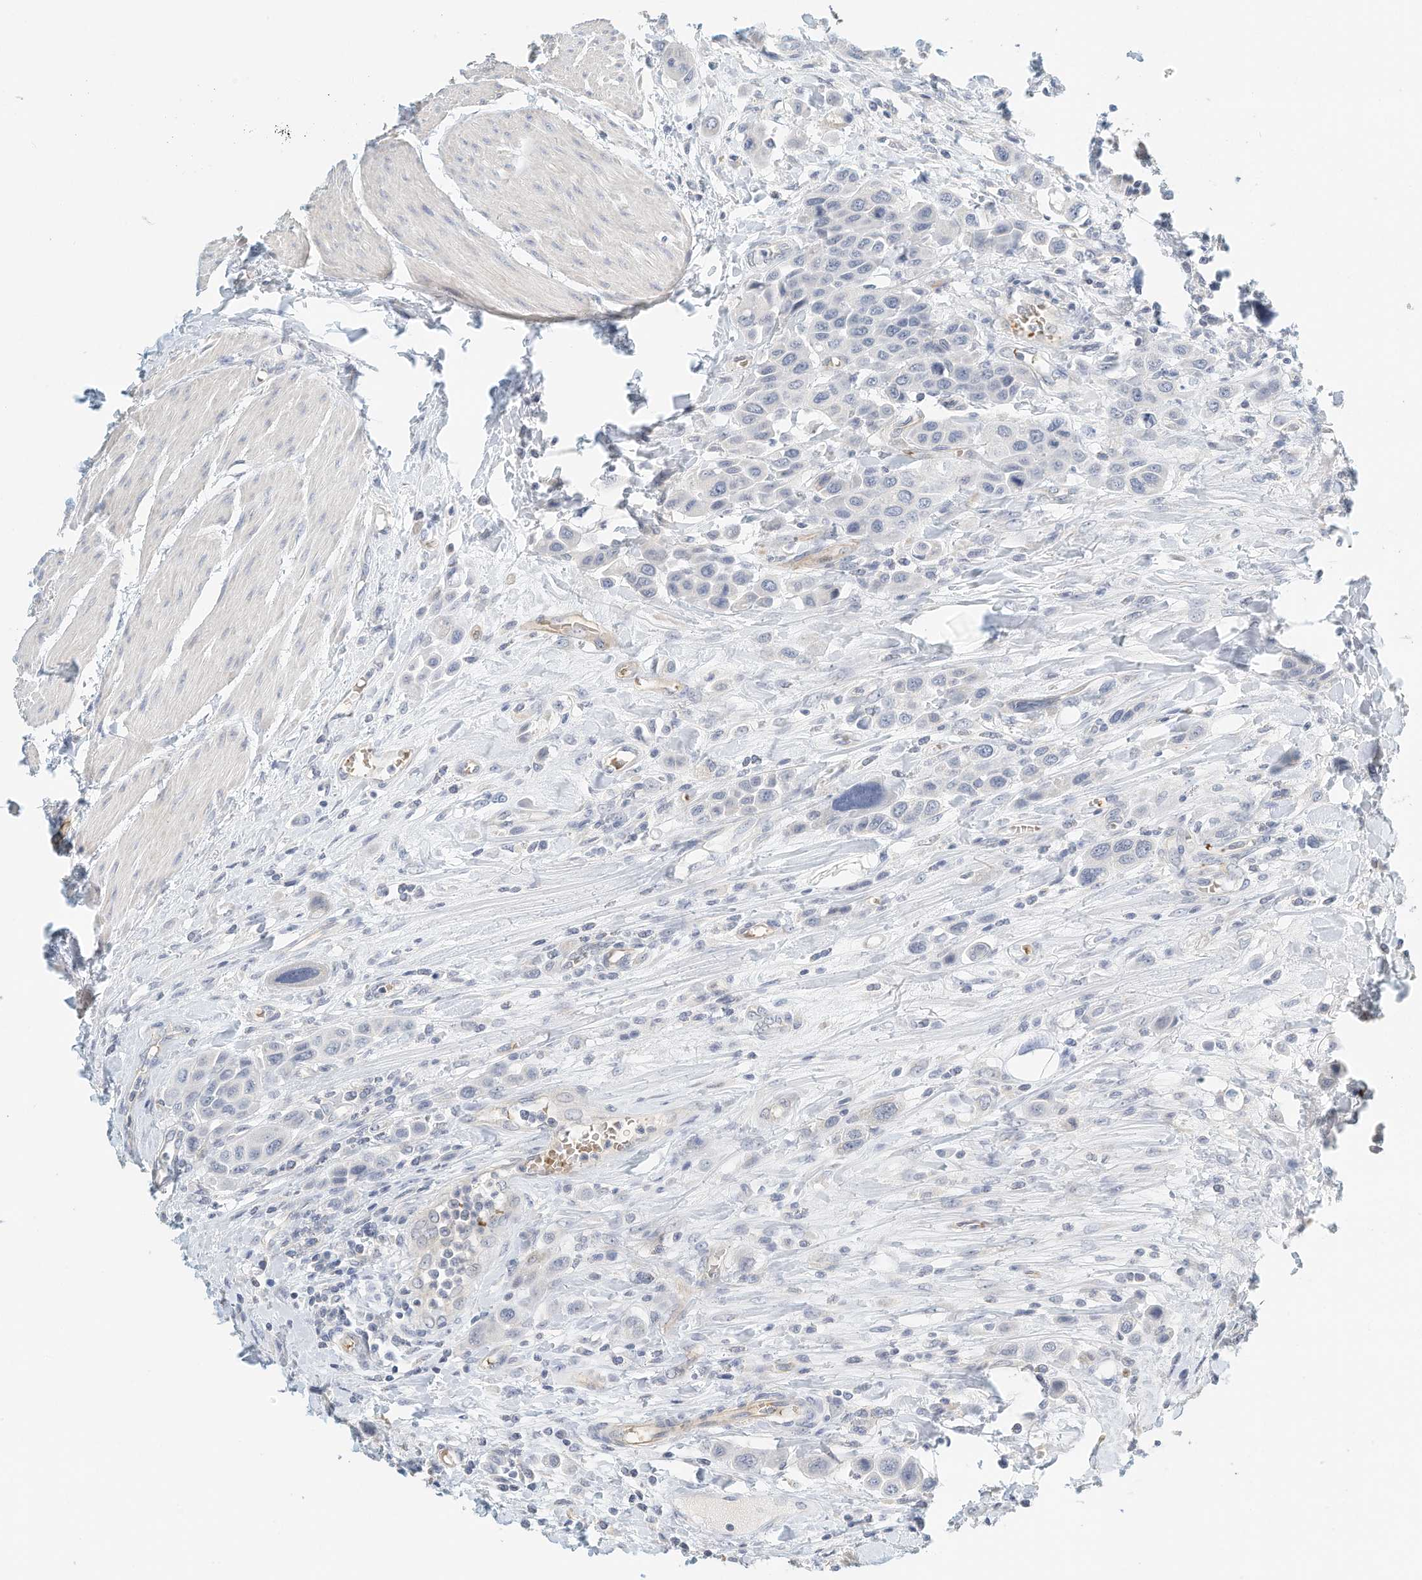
{"staining": {"intensity": "negative", "quantity": "none", "location": "none"}, "tissue": "urothelial cancer", "cell_type": "Tumor cells", "image_type": "cancer", "snomed": [{"axis": "morphology", "description": "Urothelial carcinoma, High grade"}, {"axis": "topography", "description": "Urinary bladder"}], "caption": "A high-resolution image shows immunohistochemistry (IHC) staining of urothelial cancer, which exhibits no significant expression in tumor cells.", "gene": "RCAN3", "patient": {"sex": "male", "age": 50}}